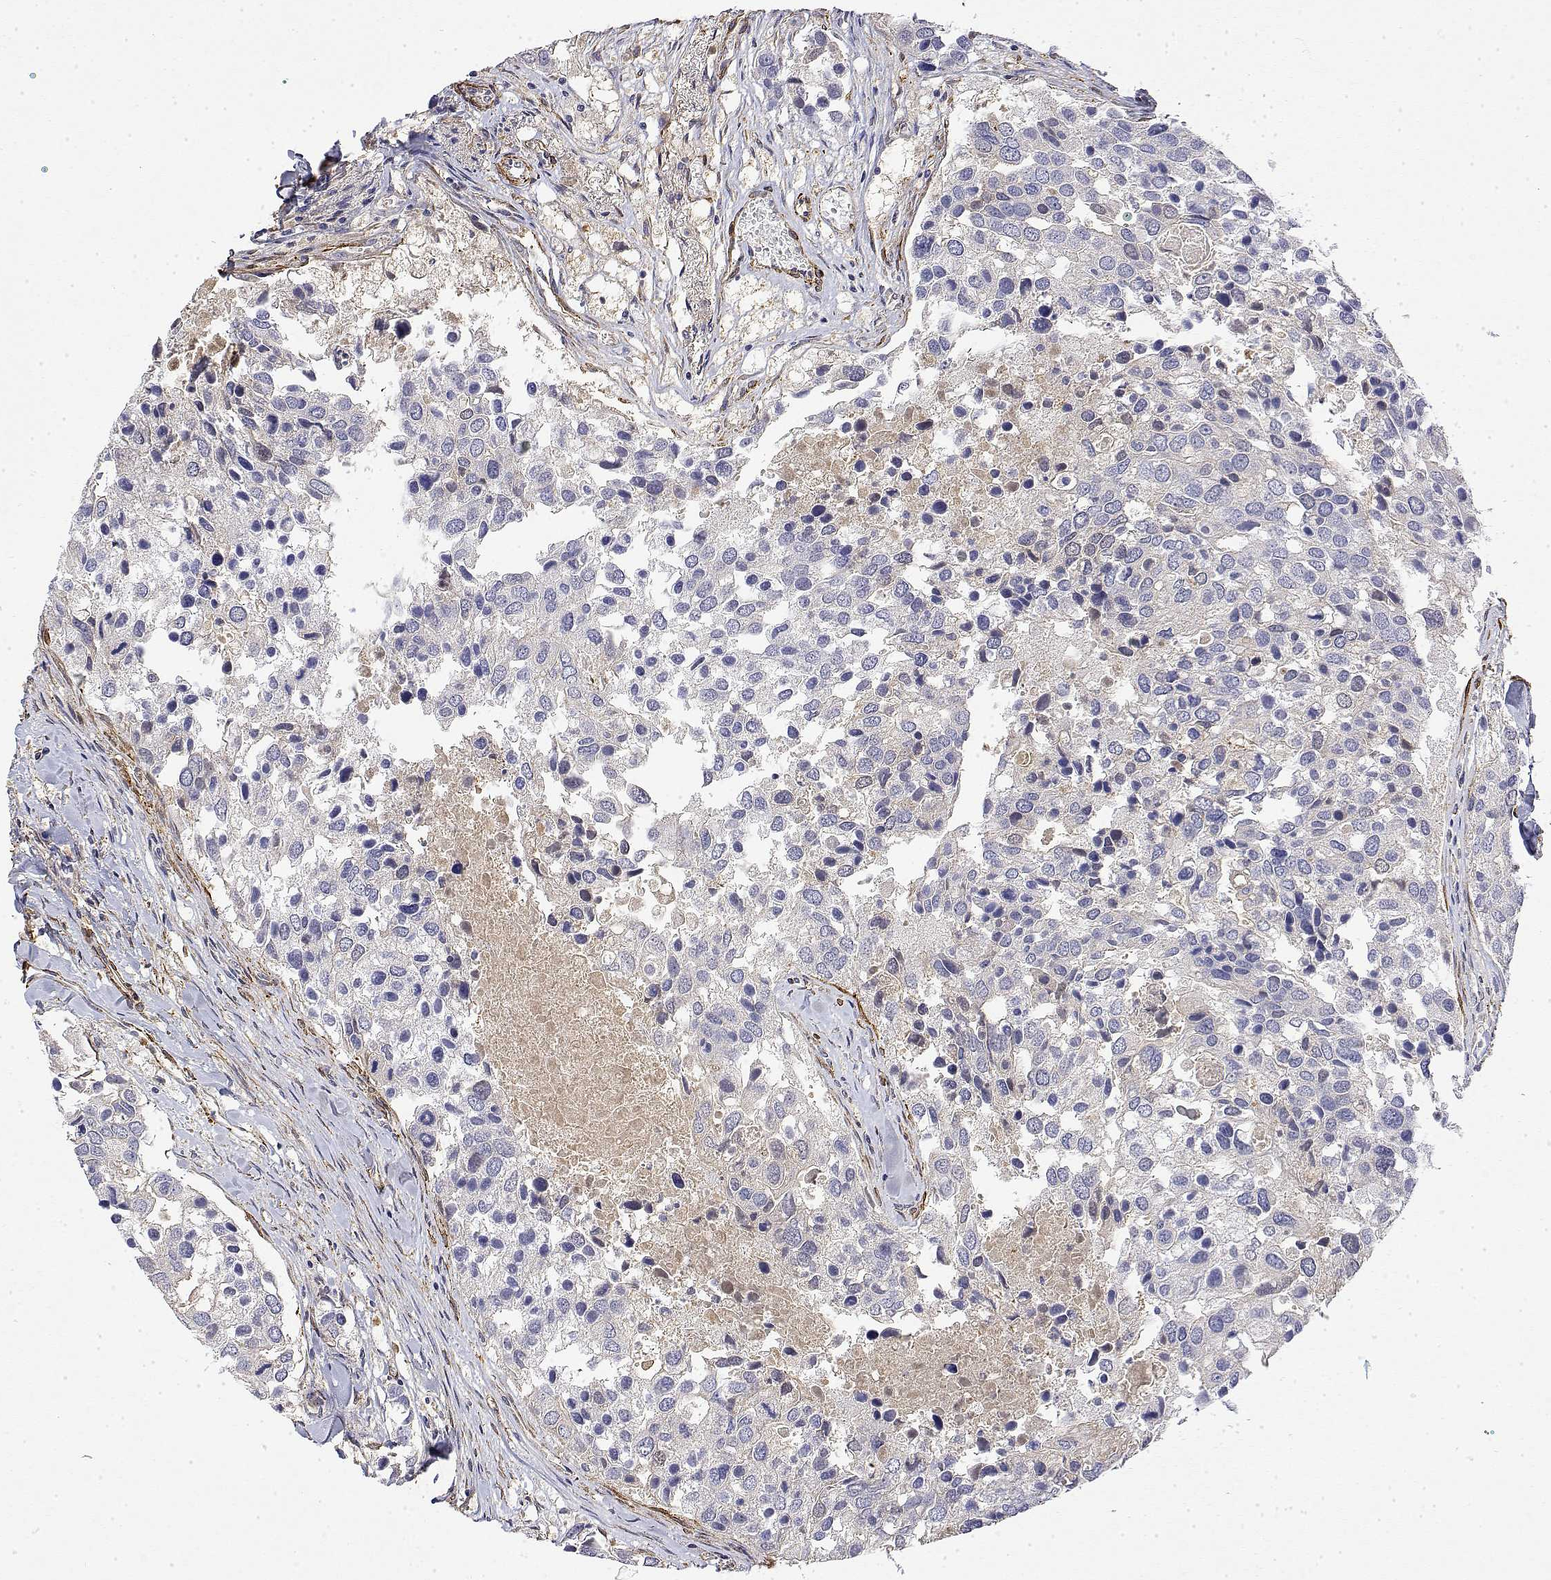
{"staining": {"intensity": "negative", "quantity": "none", "location": "none"}, "tissue": "breast cancer", "cell_type": "Tumor cells", "image_type": "cancer", "snomed": [{"axis": "morphology", "description": "Duct carcinoma"}, {"axis": "topography", "description": "Breast"}], "caption": "DAB (3,3'-diaminobenzidine) immunohistochemical staining of infiltrating ductal carcinoma (breast) displays no significant staining in tumor cells. (Stains: DAB IHC with hematoxylin counter stain, Microscopy: brightfield microscopy at high magnification).", "gene": "SOWAHD", "patient": {"sex": "female", "age": 83}}